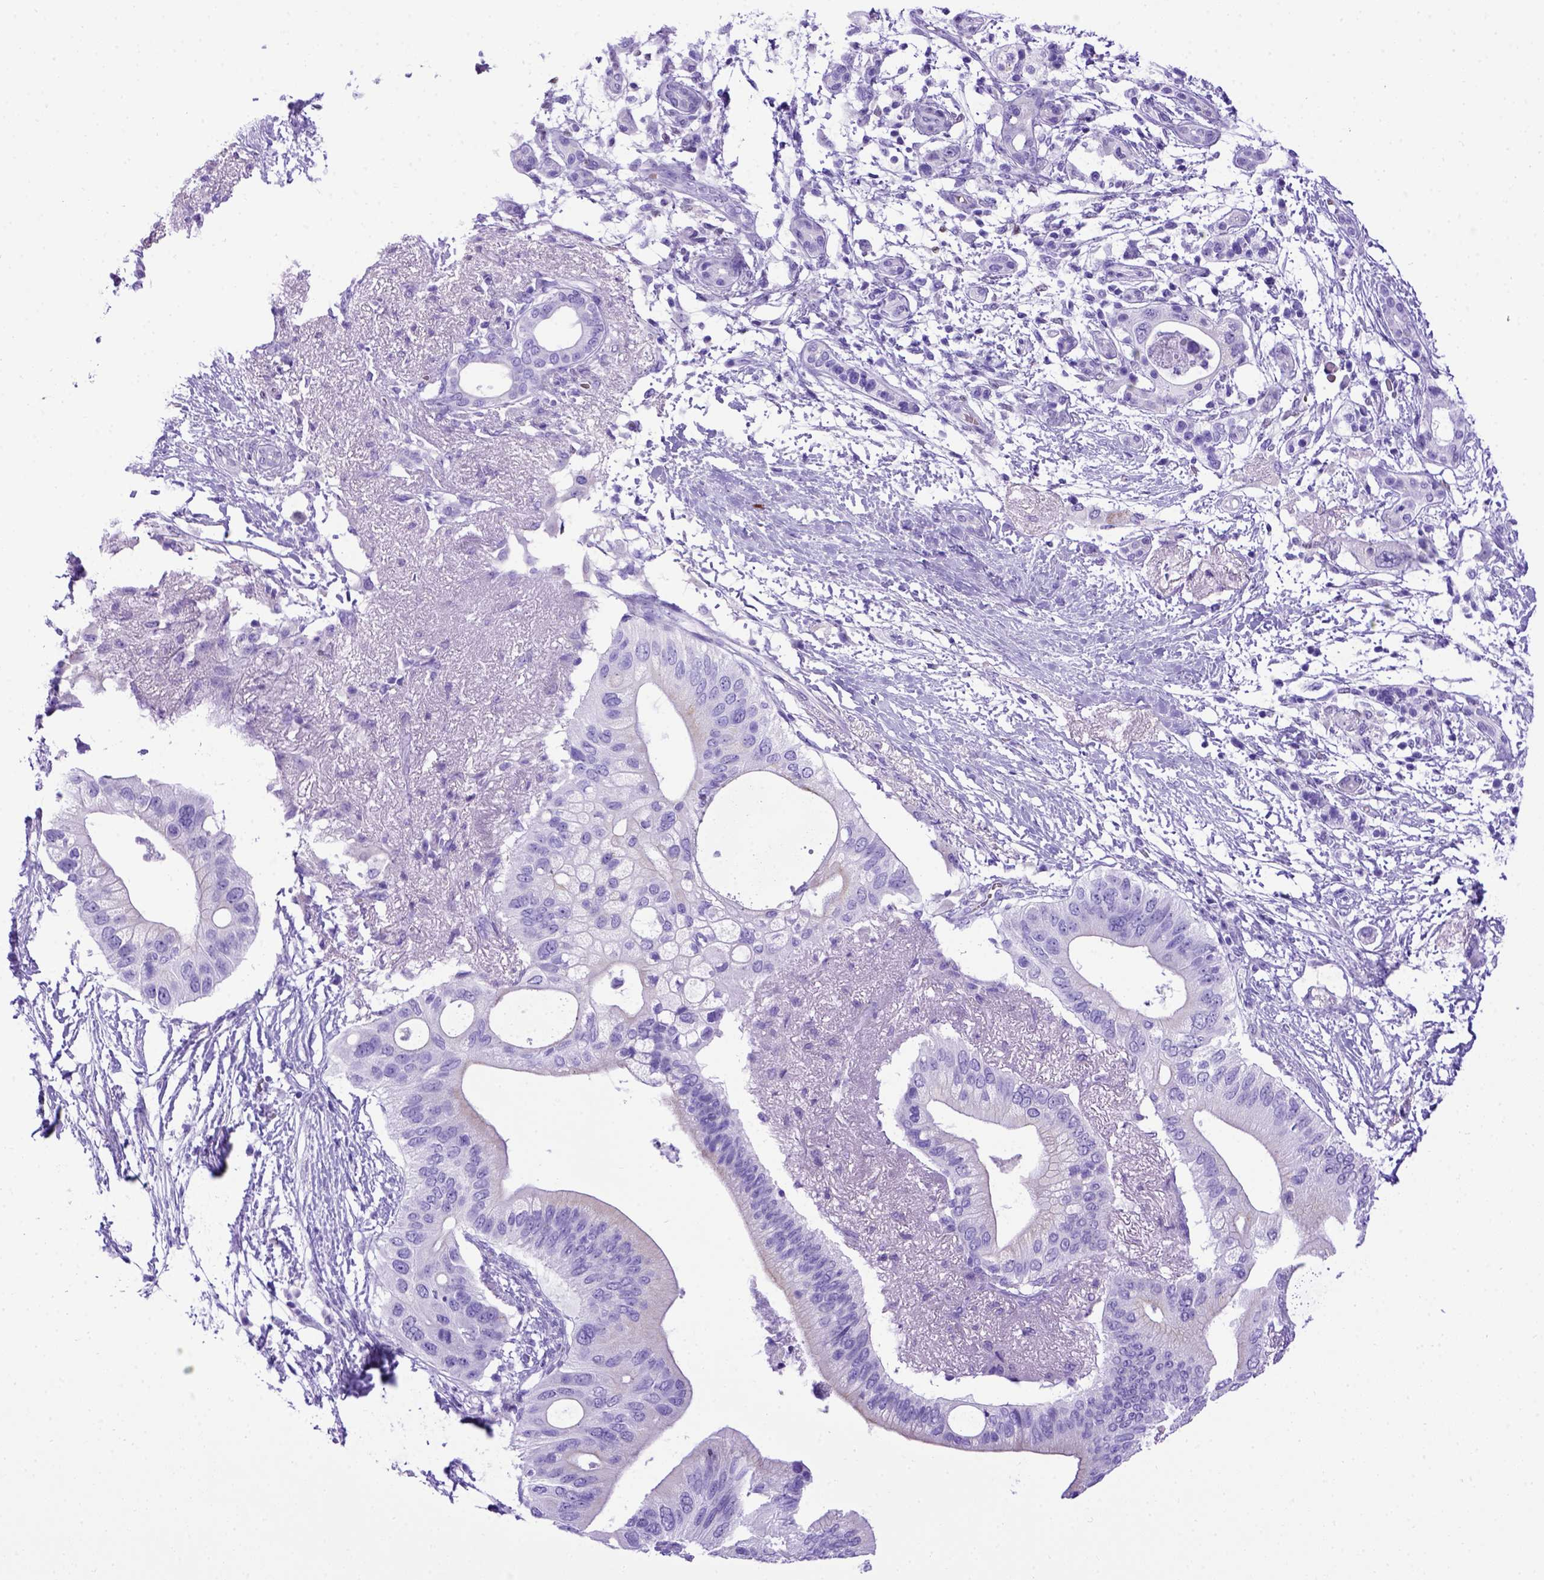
{"staining": {"intensity": "negative", "quantity": "none", "location": "none"}, "tissue": "pancreatic cancer", "cell_type": "Tumor cells", "image_type": "cancer", "snomed": [{"axis": "morphology", "description": "Adenocarcinoma, NOS"}, {"axis": "topography", "description": "Pancreas"}], "caption": "Image shows no protein staining in tumor cells of pancreatic cancer (adenocarcinoma) tissue.", "gene": "MEOX2", "patient": {"sex": "female", "age": 72}}